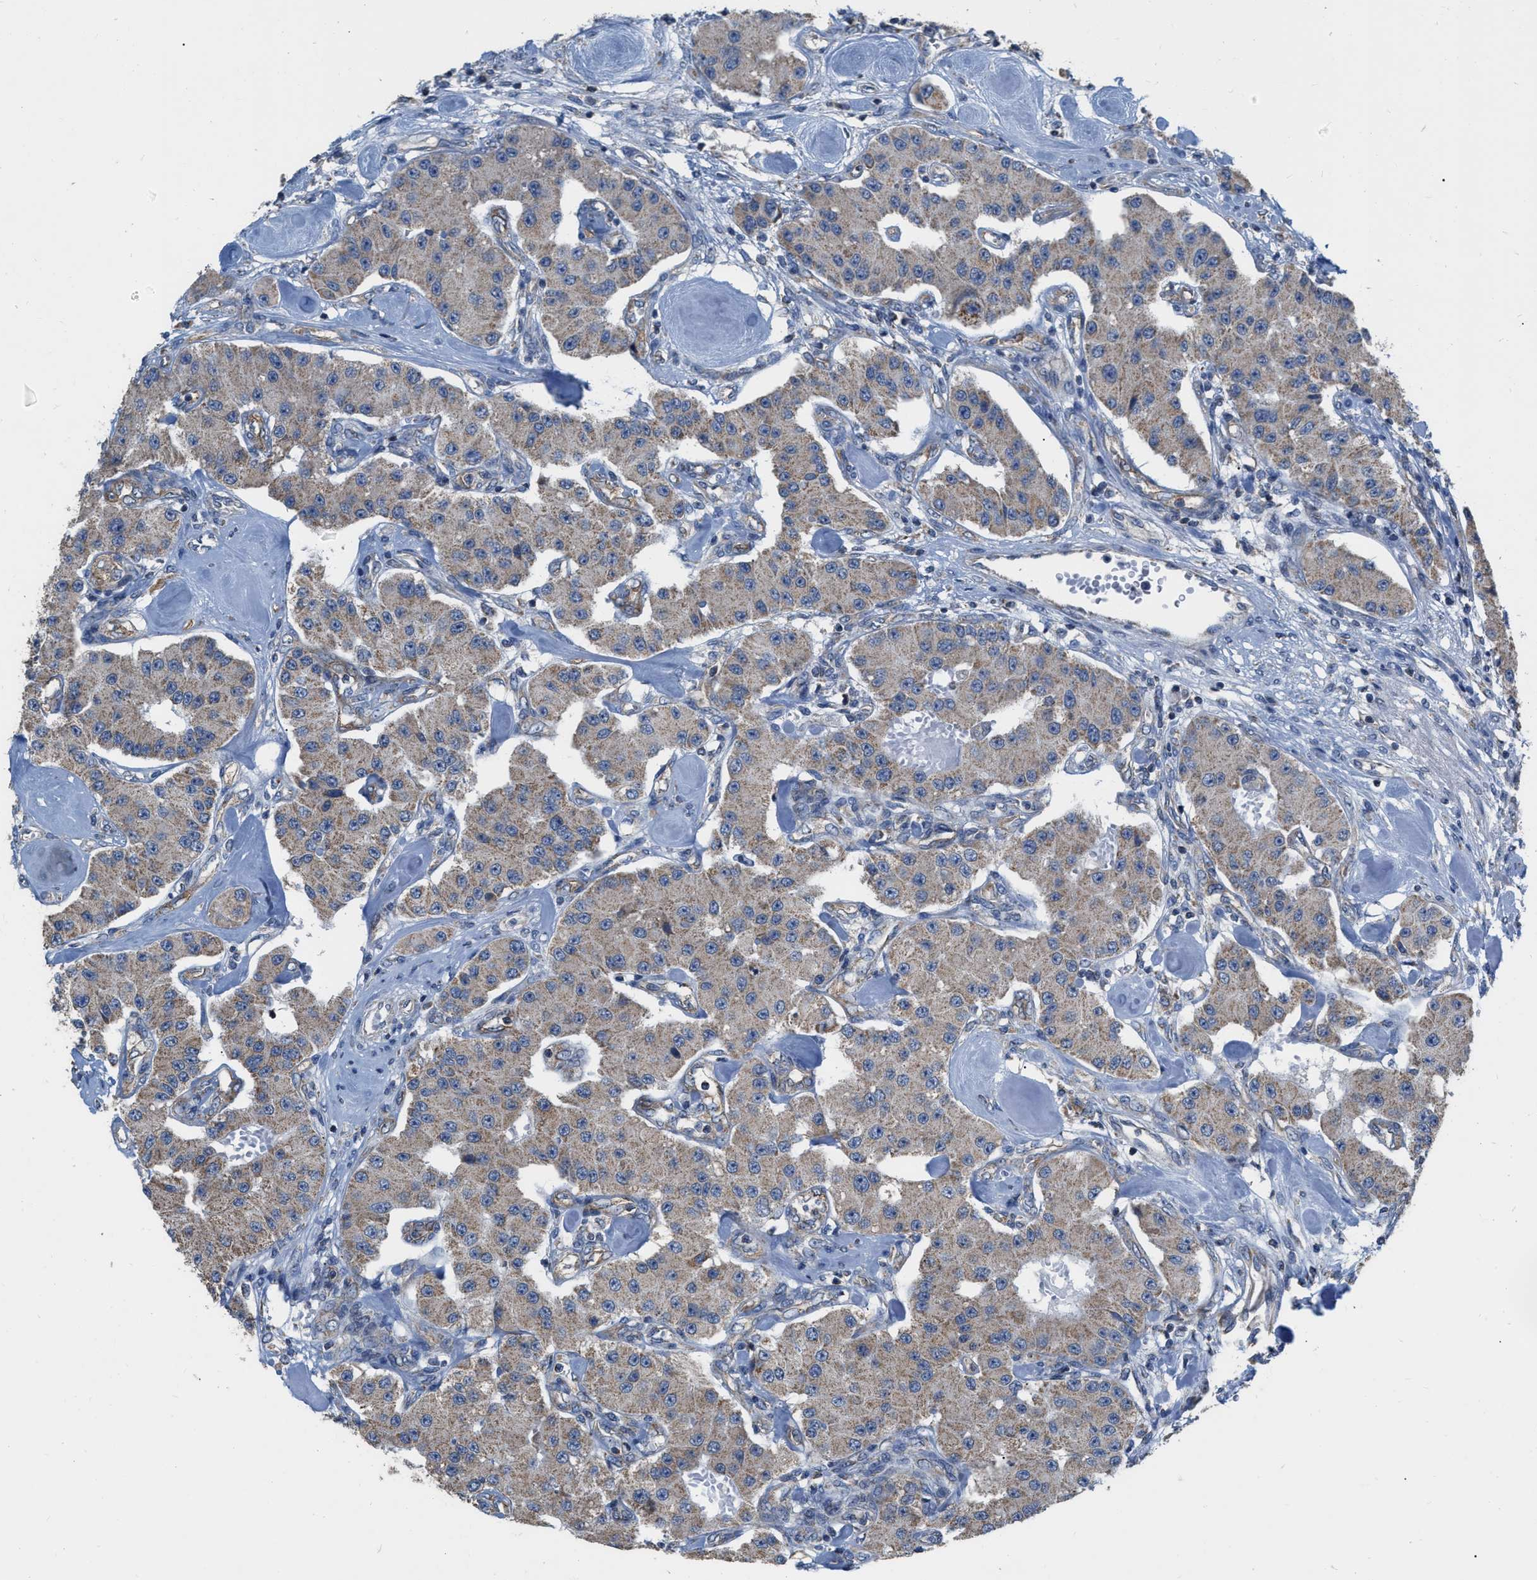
{"staining": {"intensity": "weak", "quantity": ">75%", "location": "cytoplasmic/membranous"}, "tissue": "carcinoid", "cell_type": "Tumor cells", "image_type": "cancer", "snomed": [{"axis": "morphology", "description": "Carcinoid, malignant, NOS"}, {"axis": "topography", "description": "Pancreas"}], "caption": "An image showing weak cytoplasmic/membranous expression in approximately >75% of tumor cells in malignant carcinoid, as visualized by brown immunohistochemical staining.", "gene": "DDX56", "patient": {"sex": "male", "age": 41}}